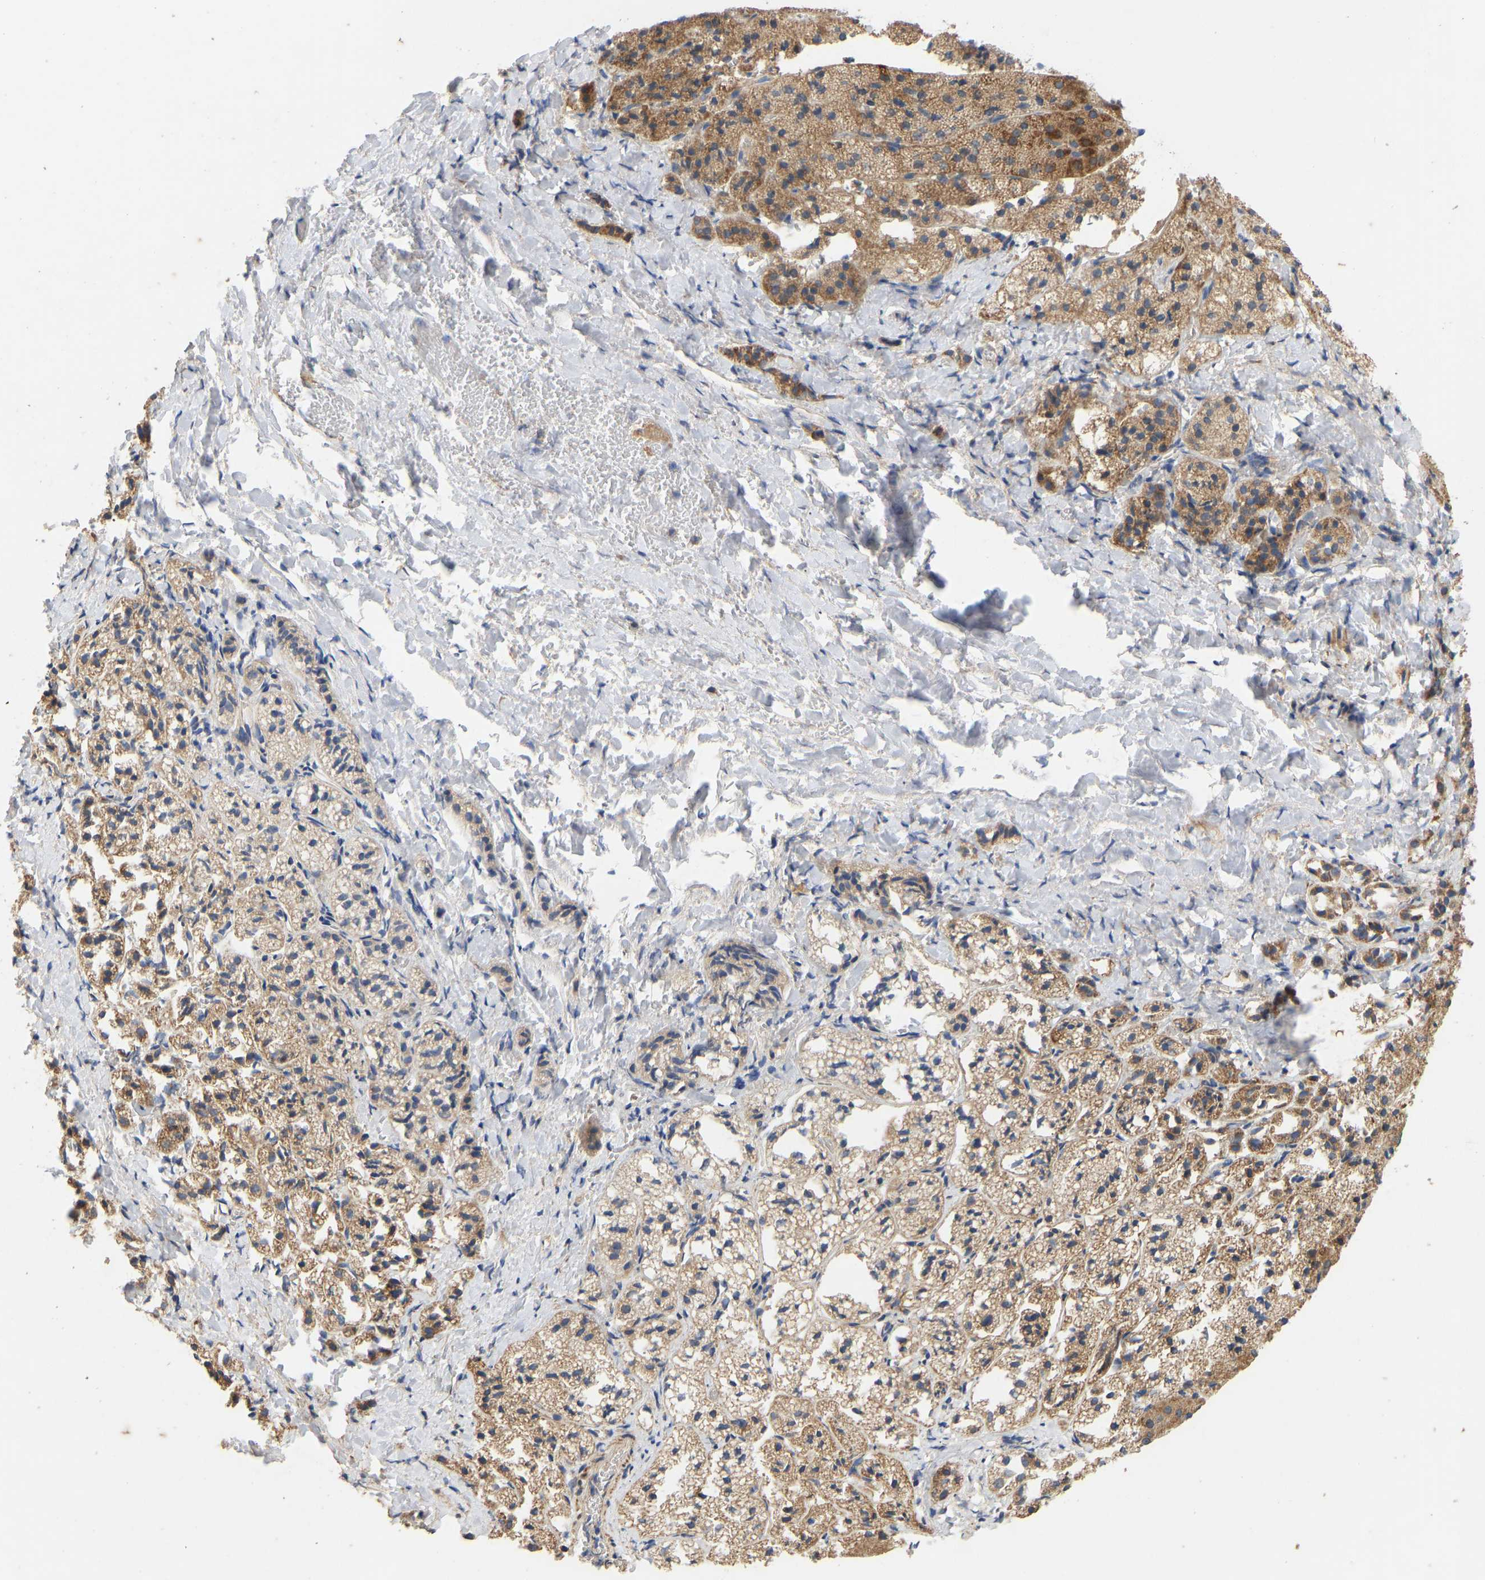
{"staining": {"intensity": "moderate", "quantity": ">75%", "location": "cytoplasmic/membranous"}, "tissue": "adrenal gland", "cell_type": "Glandular cells", "image_type": "normal", "snomed": [{"axis": "morphology", "description": "Normal tissue, NOS"}, {"axis": "topography", "description": "Adrenal gland"}], "caption": "The micrograph displays staining of unremarkable adrenal gland, revealing moderate cytoplasmic/membranous protein staining (brown color) within glandular cells.", "gene": "HACD2", "patient": {"sex": "female", "age": 44}}